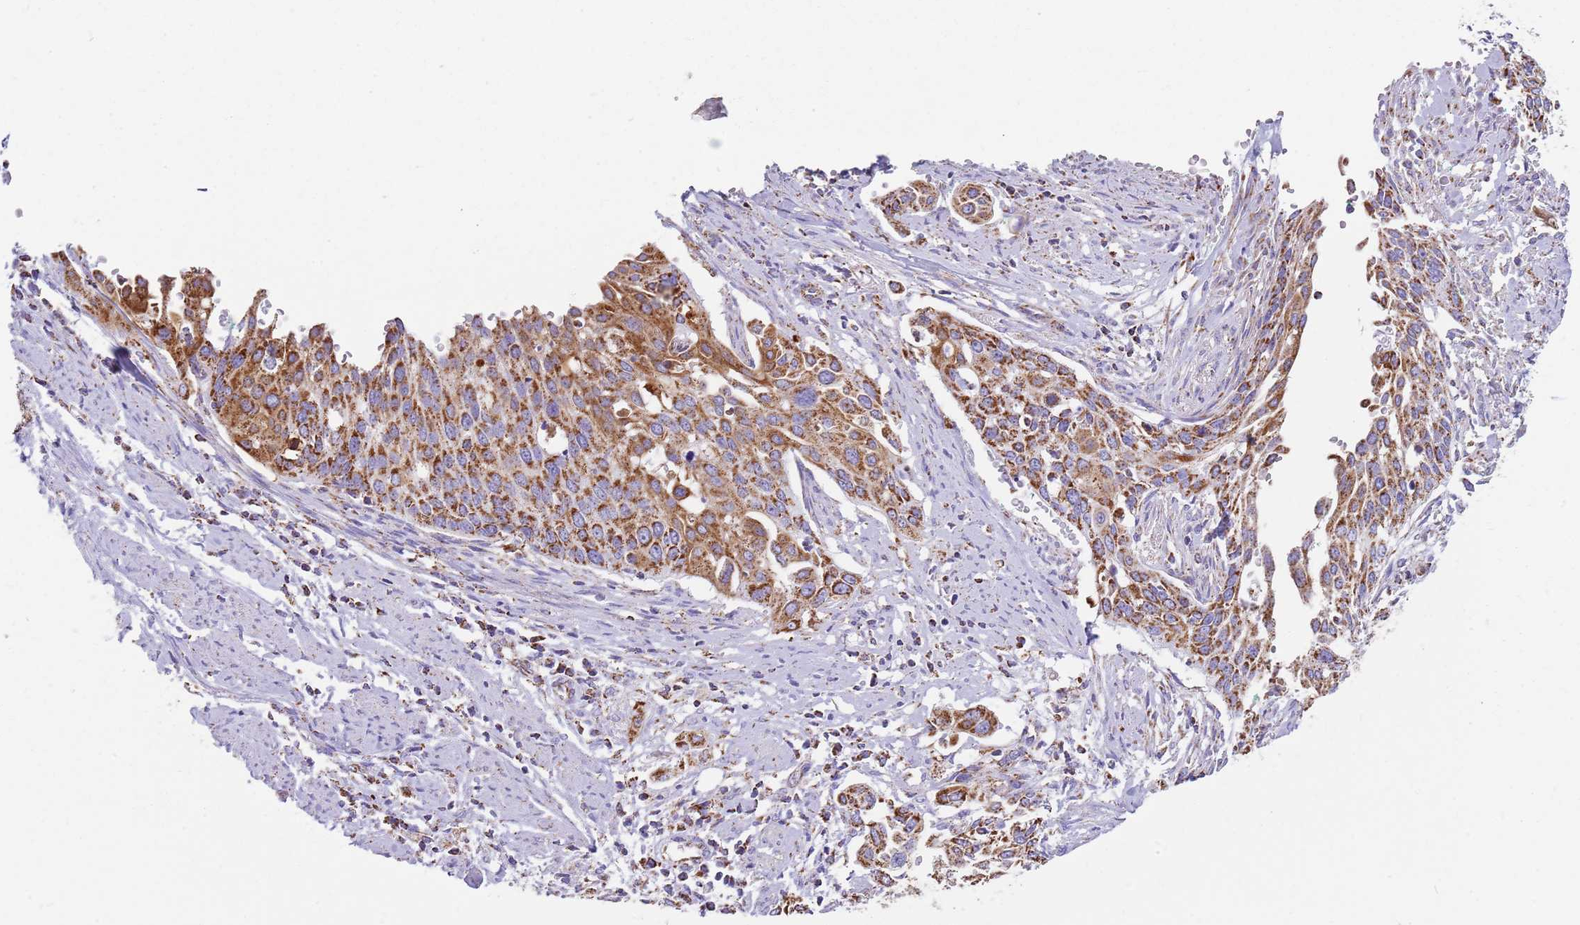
{"staining": {"intensity": "strong", "quantity": ">75%", "location": "cytoplasmic/membranous"}, "tissue": "cervical cancer", "cell_type": "Tumor cells", "image_type": "cancer", "snomed": [{"axis": "morphology", "description": "Squamous cell carcinoma, NOS"}, {"axis": "topography", "description": "Cervix"}], "caption": "Immunohistochemical staining of cervical cancer displays strong cytoplasmic/membranous protein expression in about >75% of tumor cells. Ihc stains the protein in brown and the nuclei are stained blue.", "gene": "TTLL1", "patient": {"sex": "female", "age": 44}}